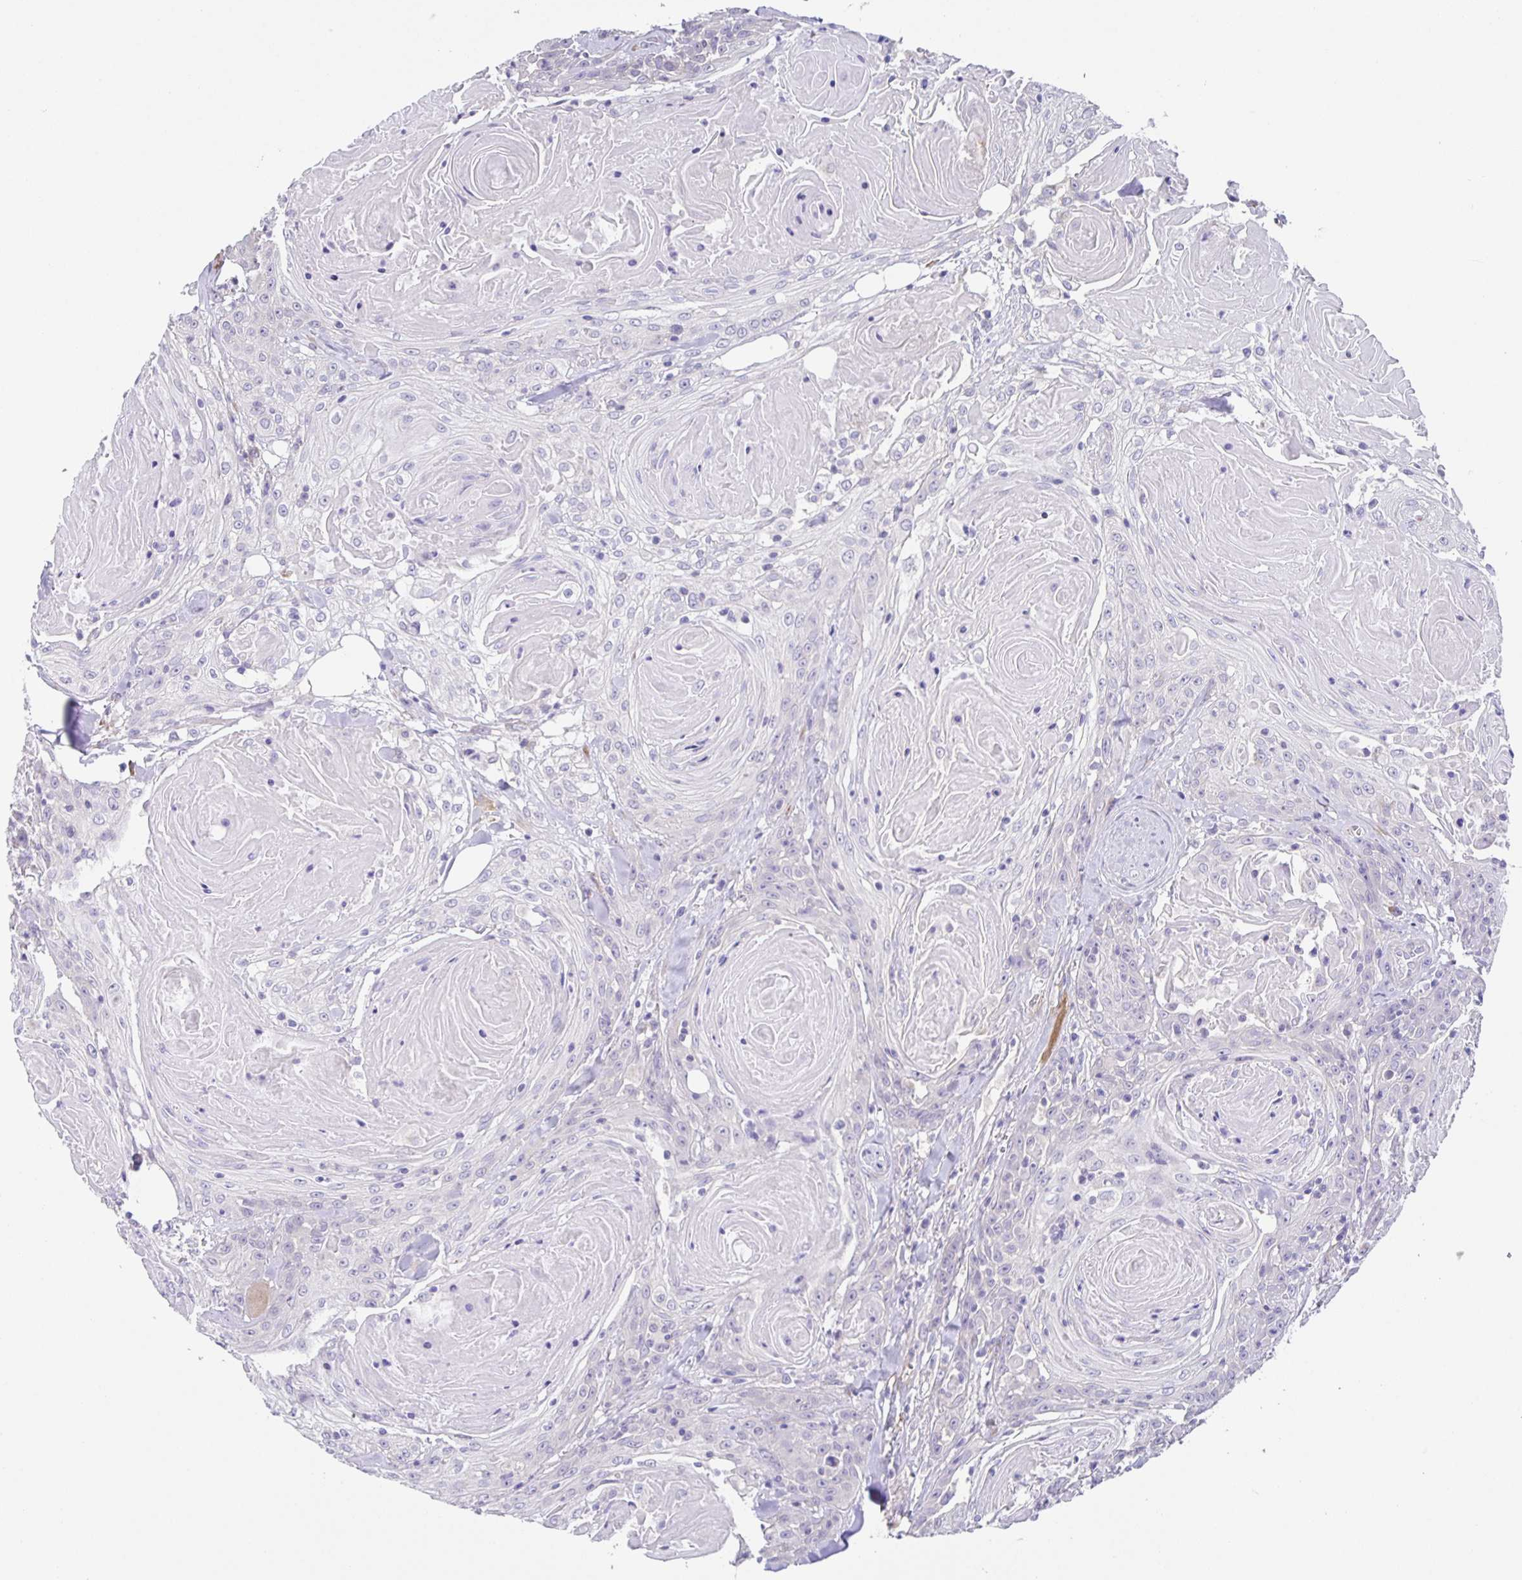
{"staining": {"intensity": "negative", "quantity": "none", "location": "none"}, "tissue": "head and neck cancer", "cell_type": "Tumor cells", "image_type": "cancer", "snomed": [{"axis": "morphology", "description": "Squamous cell carcinoma, NOS"}, {"axis": "topography", "description": "Head-Neck"}], "caption": "Immunohistochemical staining of head and neck cancer exhibits no significant positivity in tumor cells. (Brightfield microscopy of DAB immunohistochemistry at high magnification).", "gene": "PRR36", "patient": {"sex": "female", "age": 84}}